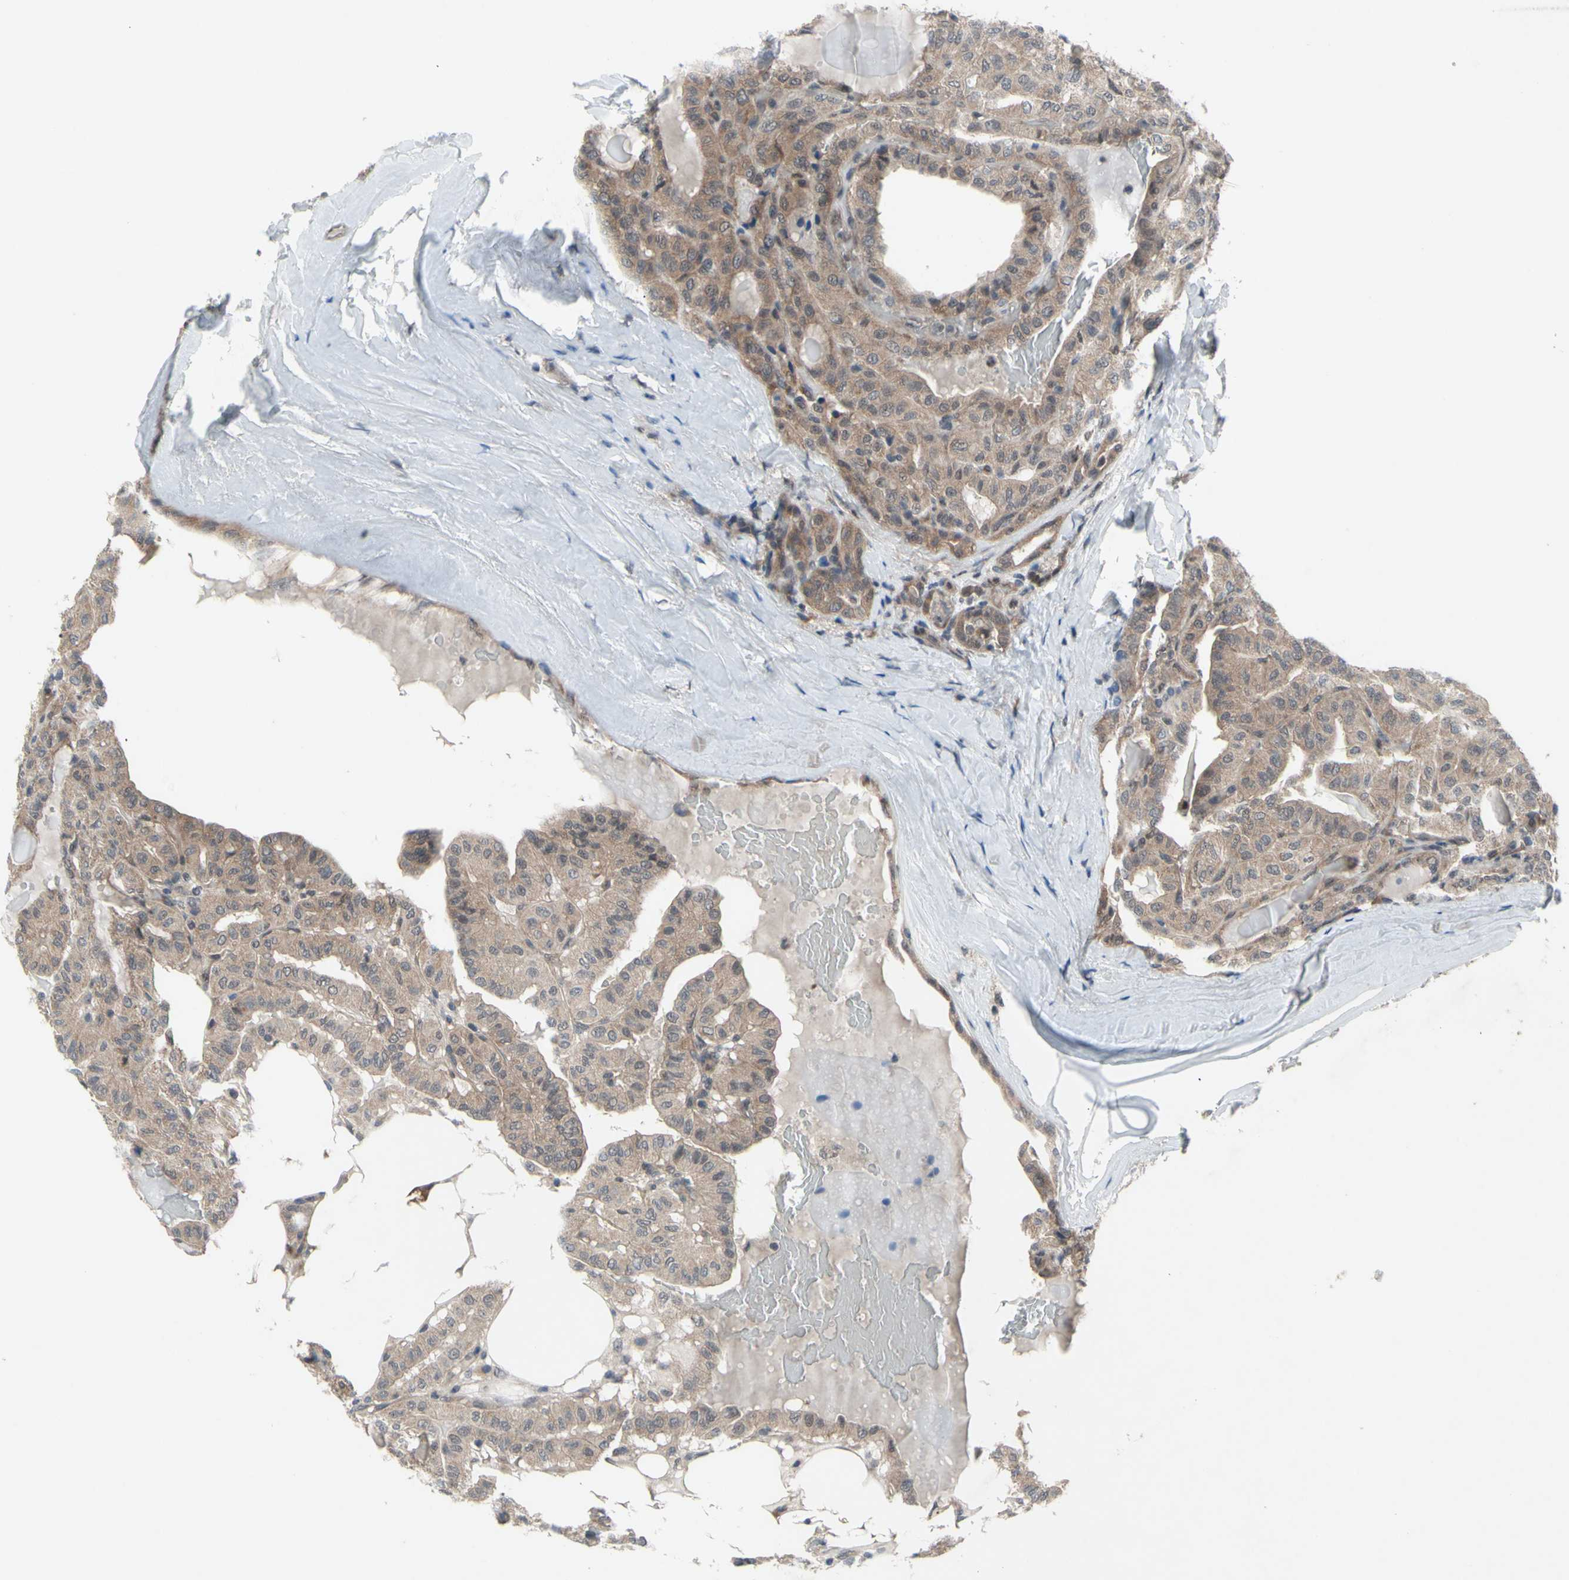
{"staining": {"intensity": "weak", "quantity": ">75%", "location": "cytoplasmic/membranous"}, "tissue": "thyroid cancer", "cell_type": "Tumor cells", "image_type": "cancer", "snomed": [{"axis": "morphology", "description": "Papillary adenocarcinoma, NOS"}, {"axis": "topography", "description": "Thyroid gland"}], "caption": "Human thyroid cancer (papillary adenocarcinoma) stained for a protein (brown) displays weak cytoplasmic/membranous positive positivity in about >75% of tumor cells.", "gene": "TRDMT1", "patient": {"sex": "male", "age": 77}}